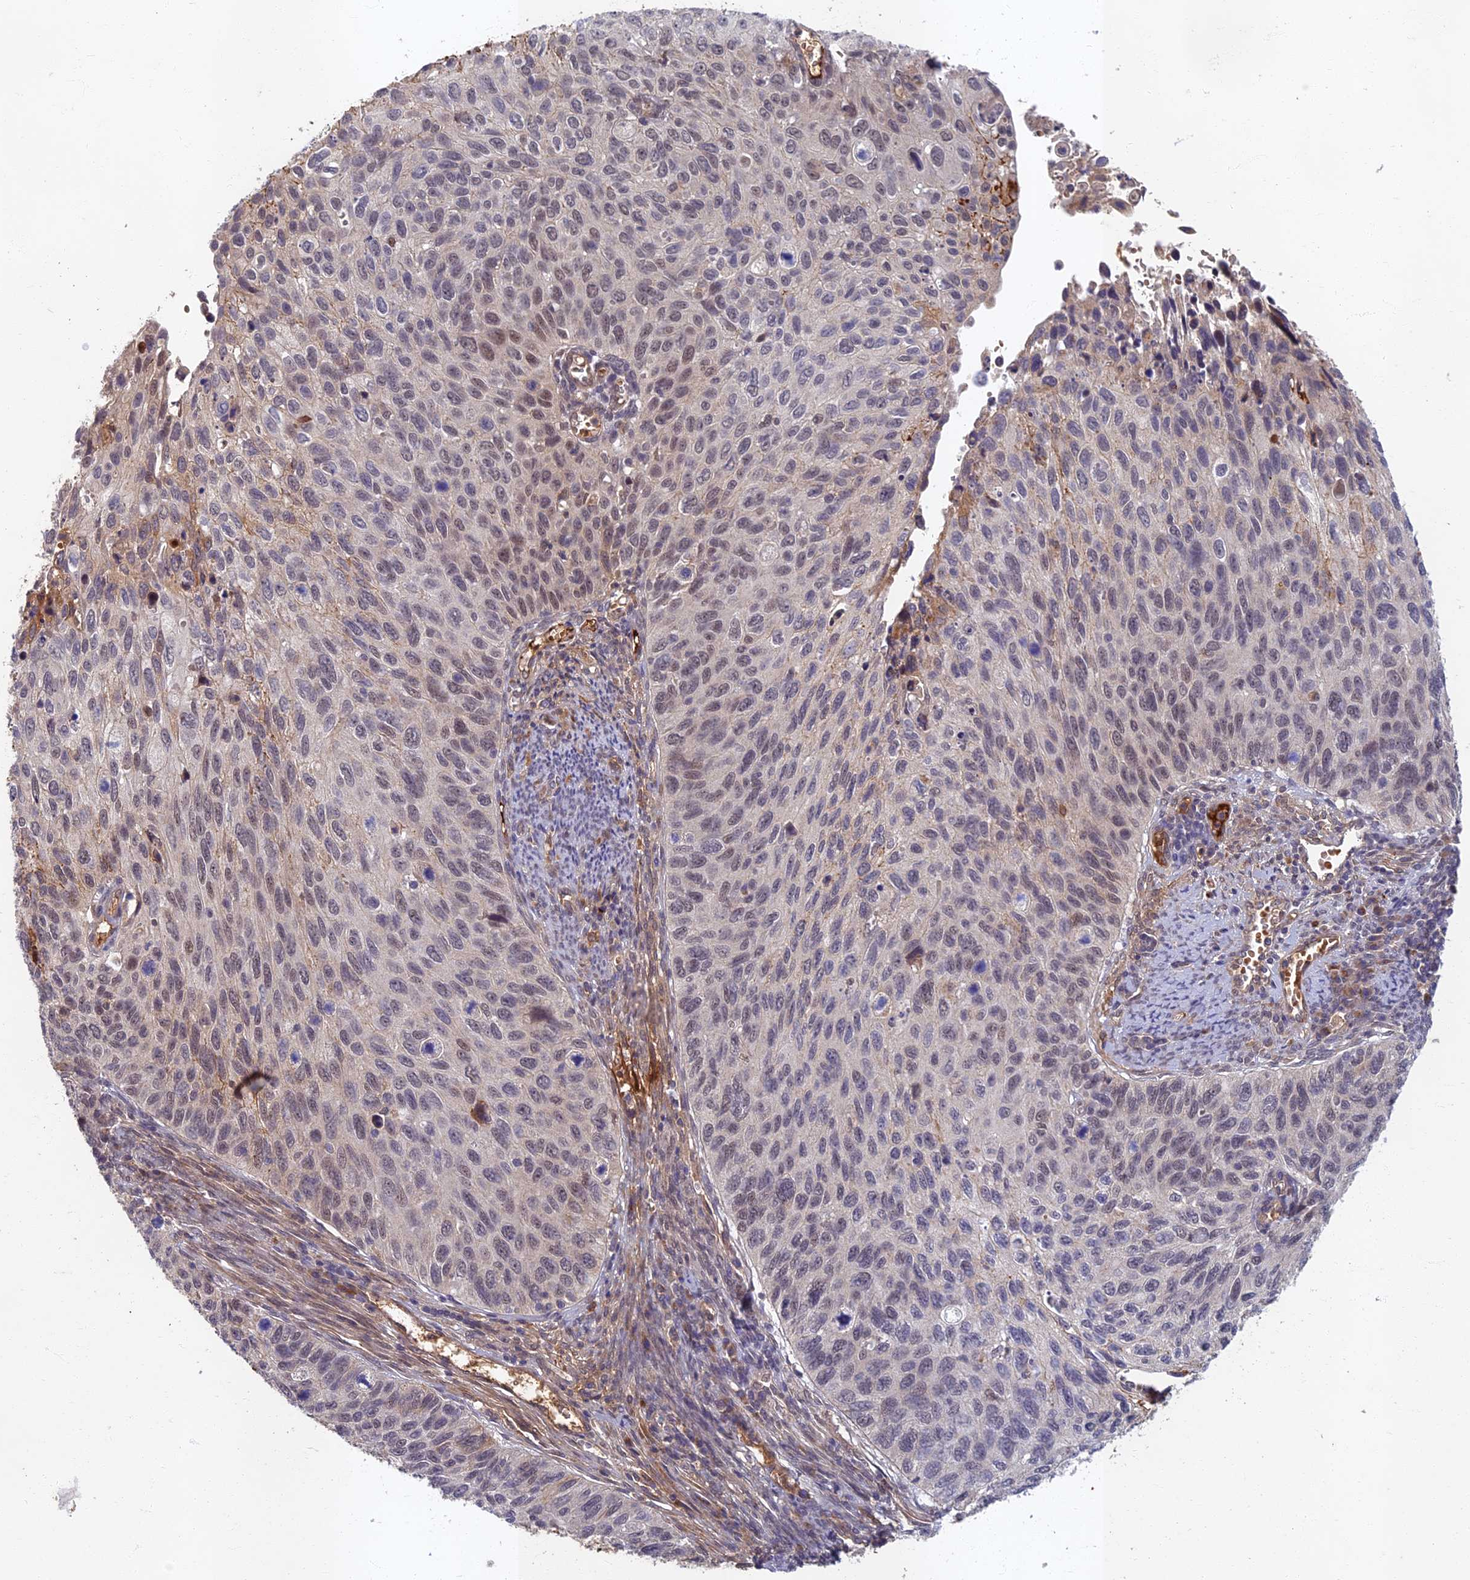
{"staining": {"intensity": "weak", "quantity": "<25%", "location": "nuclear"}, "tissue": "cervical cancer", "cell_type": "Tumor cells", "image_type": "cancer", "snomed": [{"axis": "morphology", "description": "Squamous cell carcinoma, NOS"}, {"axis": "topography", "description": "Cervix"}], "caption": "Immunohistochemistry (IHC) of human squamous cell carcinoma (cervical) reveals no expression in tumor cells.", "gene": "EARS2", "patient": {"sex": "female", "age": 70}}